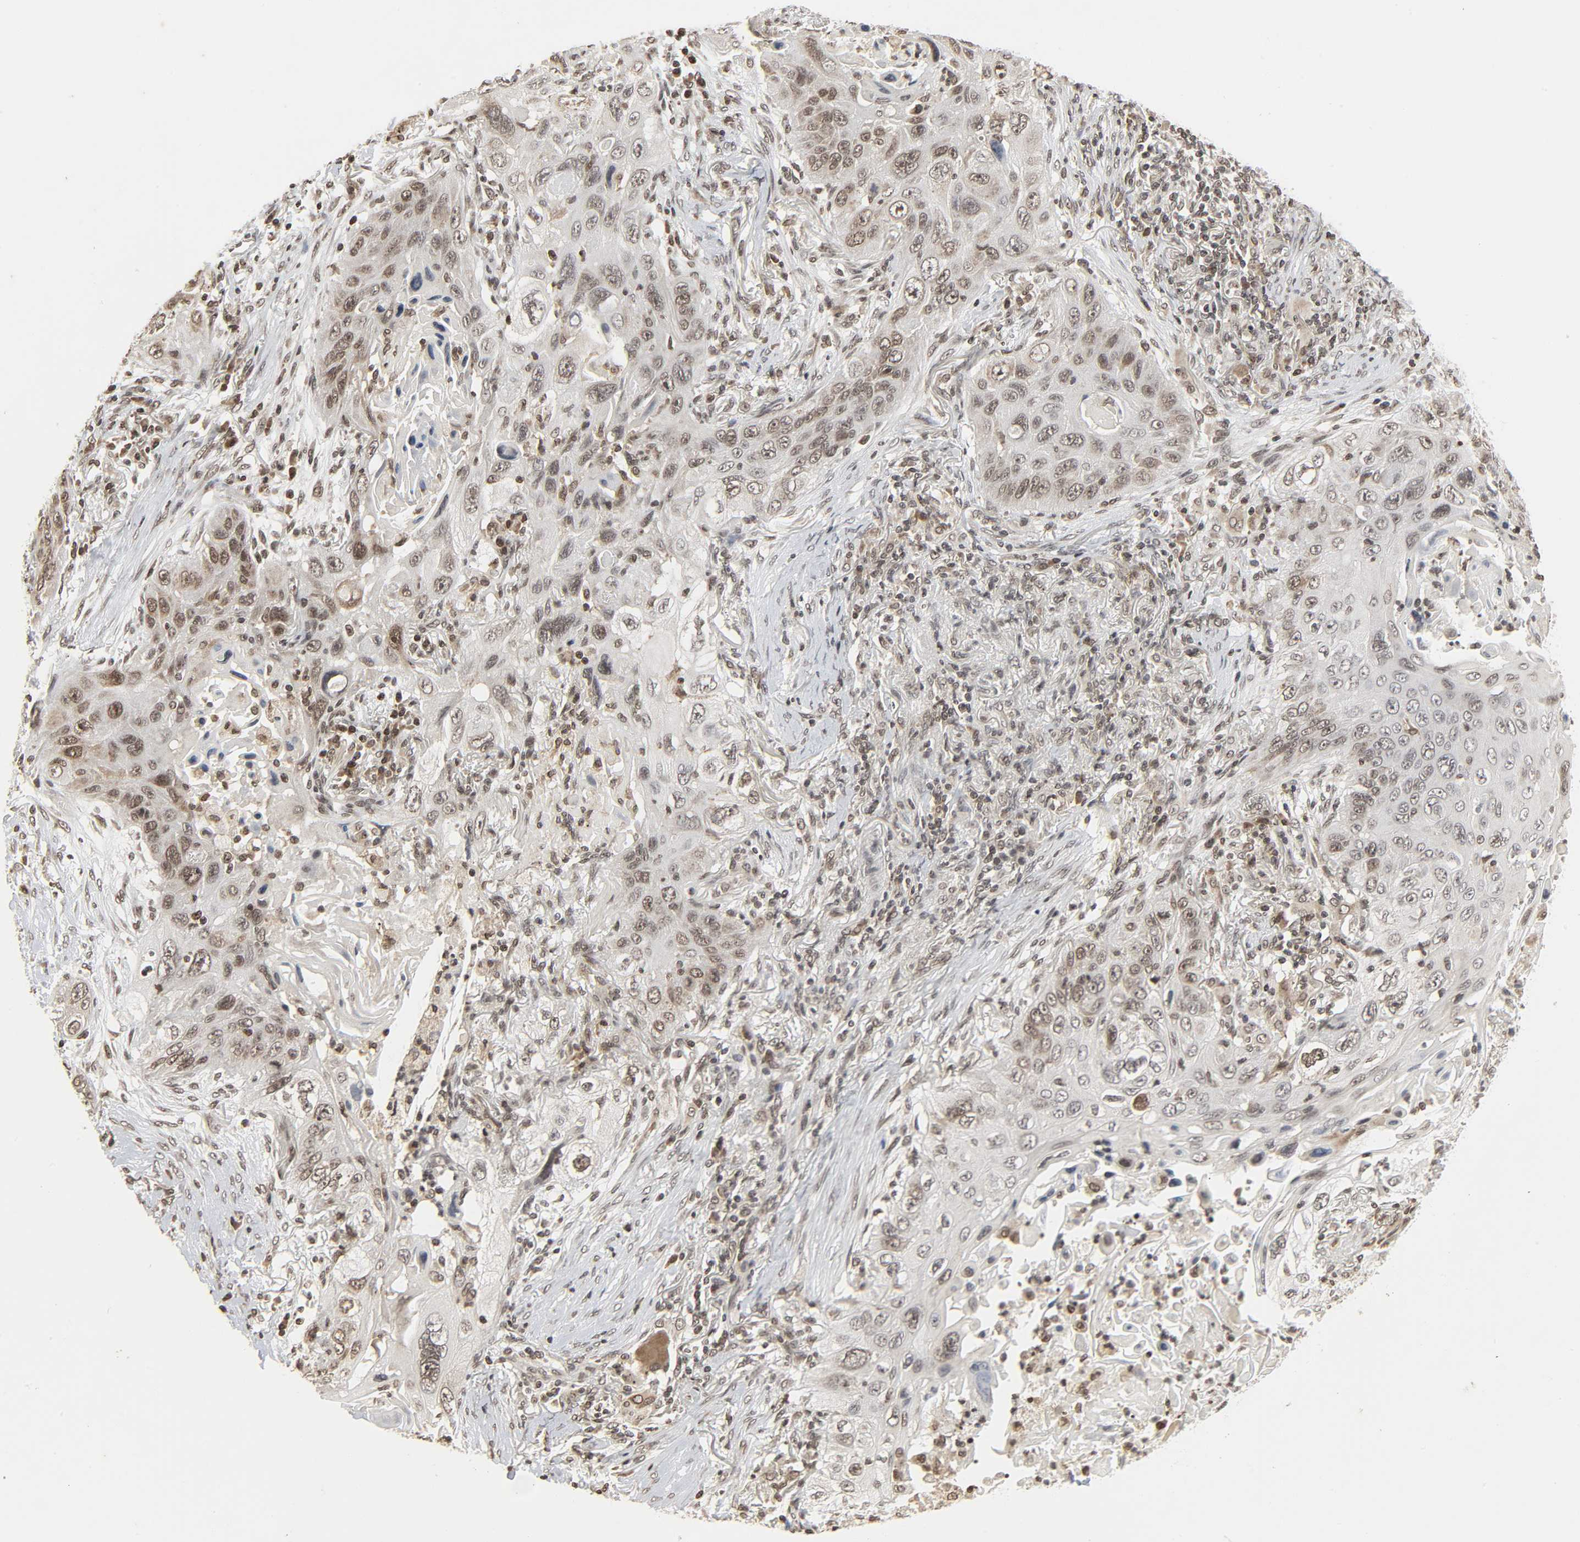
{"staining": {"intensity": "weak", "quantity": ">75%", "location": "nuclear"}, "tissue": "lung cancer", "cell_type": "Tumor cells", "image_type": "cancer", "snomed": [{"axis": "morphology", "description": "Squamous cell carcinoma, NOS"}, {"axis": "topography", "description": "Lung"}], "caption": "Human lung cancer stained with a brown dye reveals weak nuclear positive expression in about >75% of tumor cells.", "gene": "XRCC1", "patient": {"sex": "female", "age": 67}}